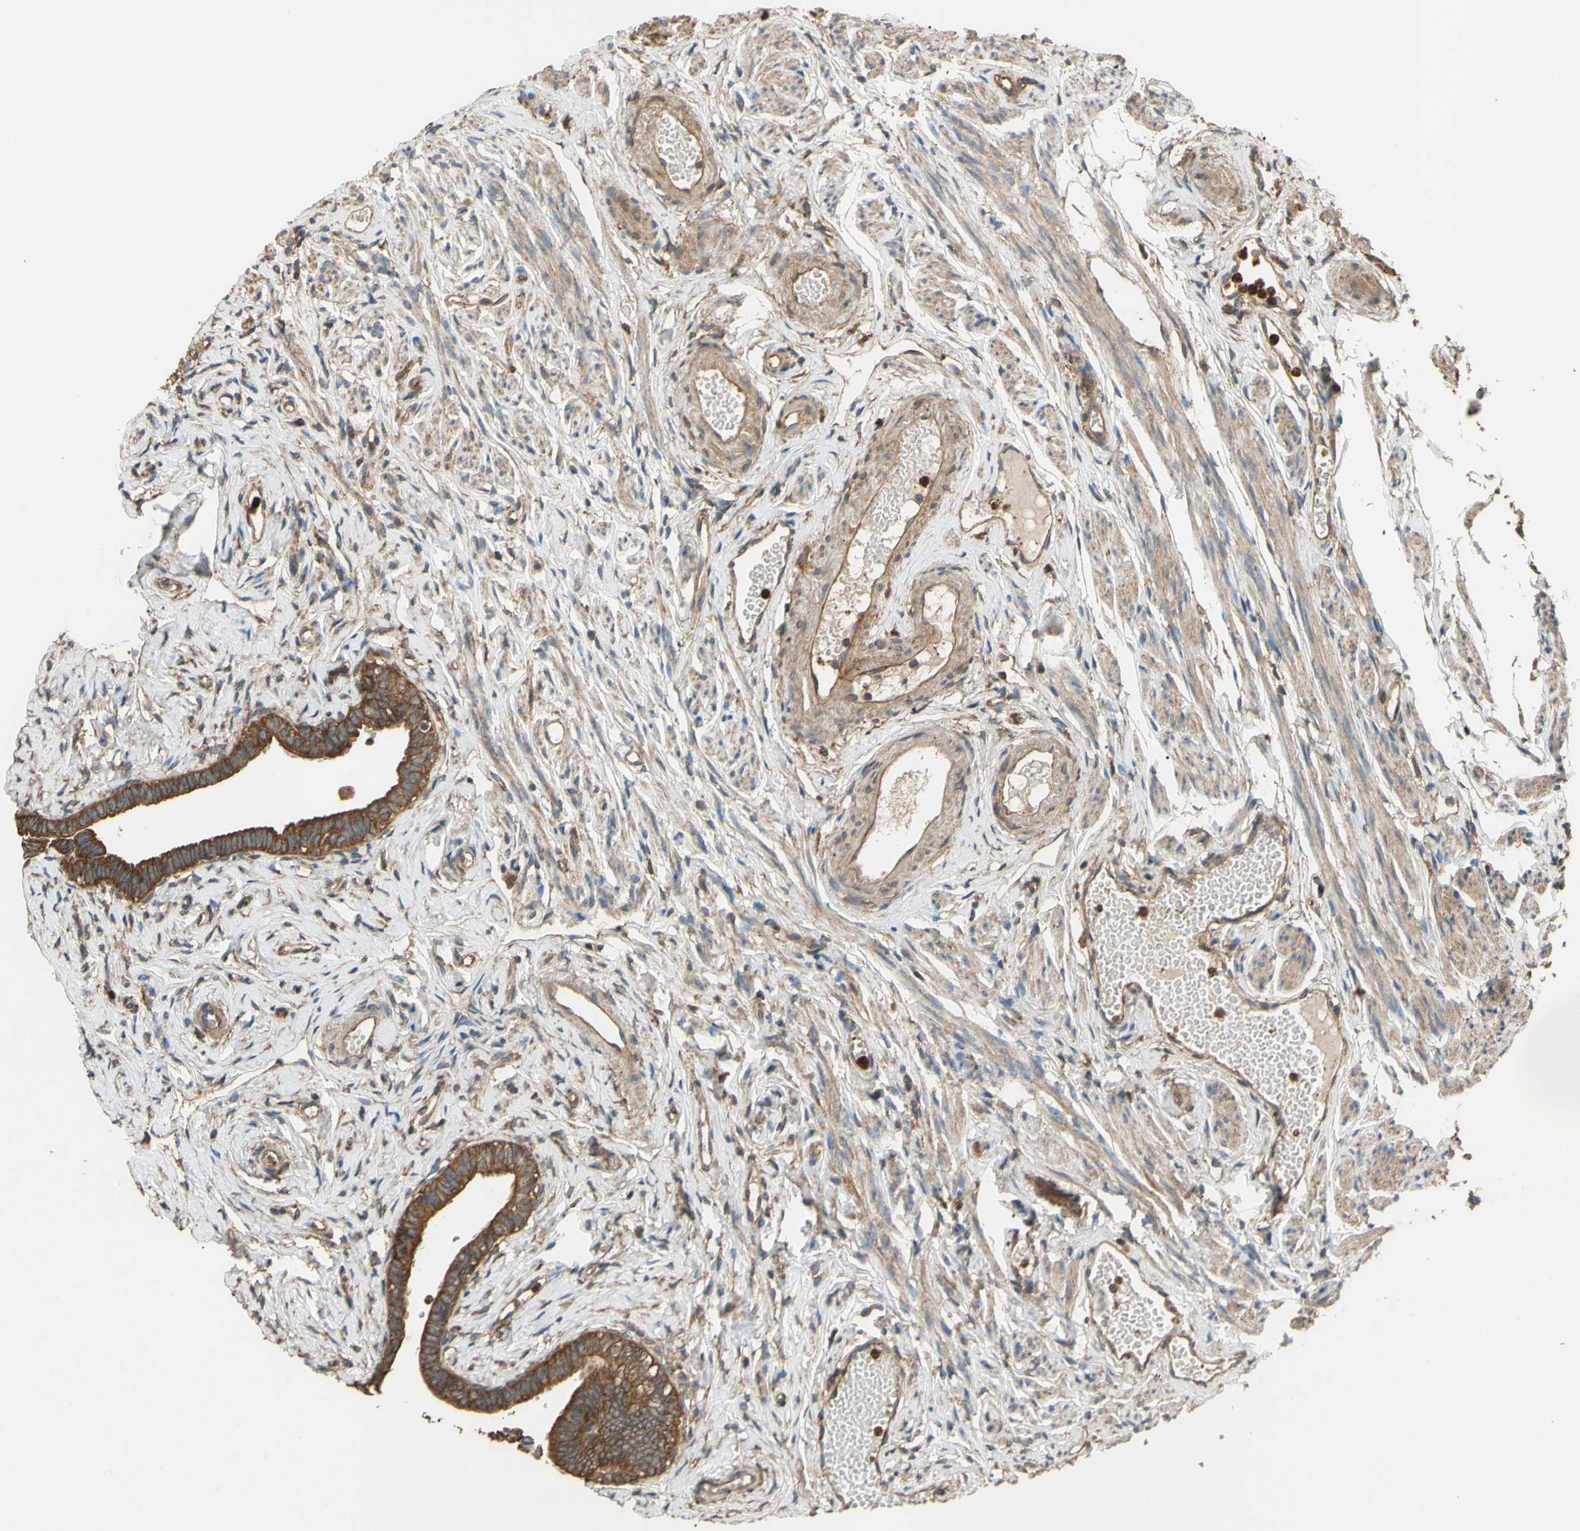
{"staining": {"intensity": "strong", "quantity": ">75%", "location": "cytoplasmic/membranous"}, "tissue": "fallopian tube", "cell_type": "Glandular cells", "image_type": "normal", "snomed": [{"axis": "morphology", "description": "Normal tissue, NOS"}, {"axis": "topography", "description": "Fallopian tube"}], "caption": "An immunohistochemistry (IHC) photomicrograph of normal tissue is shown. Protein staining in brown highlights strong cytoplasmic/membranous positivity in fallopian tube within glandular cells. The protein is shown in brown color, while the nuclei are stained blue.", "gene": "CTTN", "patient": {"sex": "female", "age": 71}}